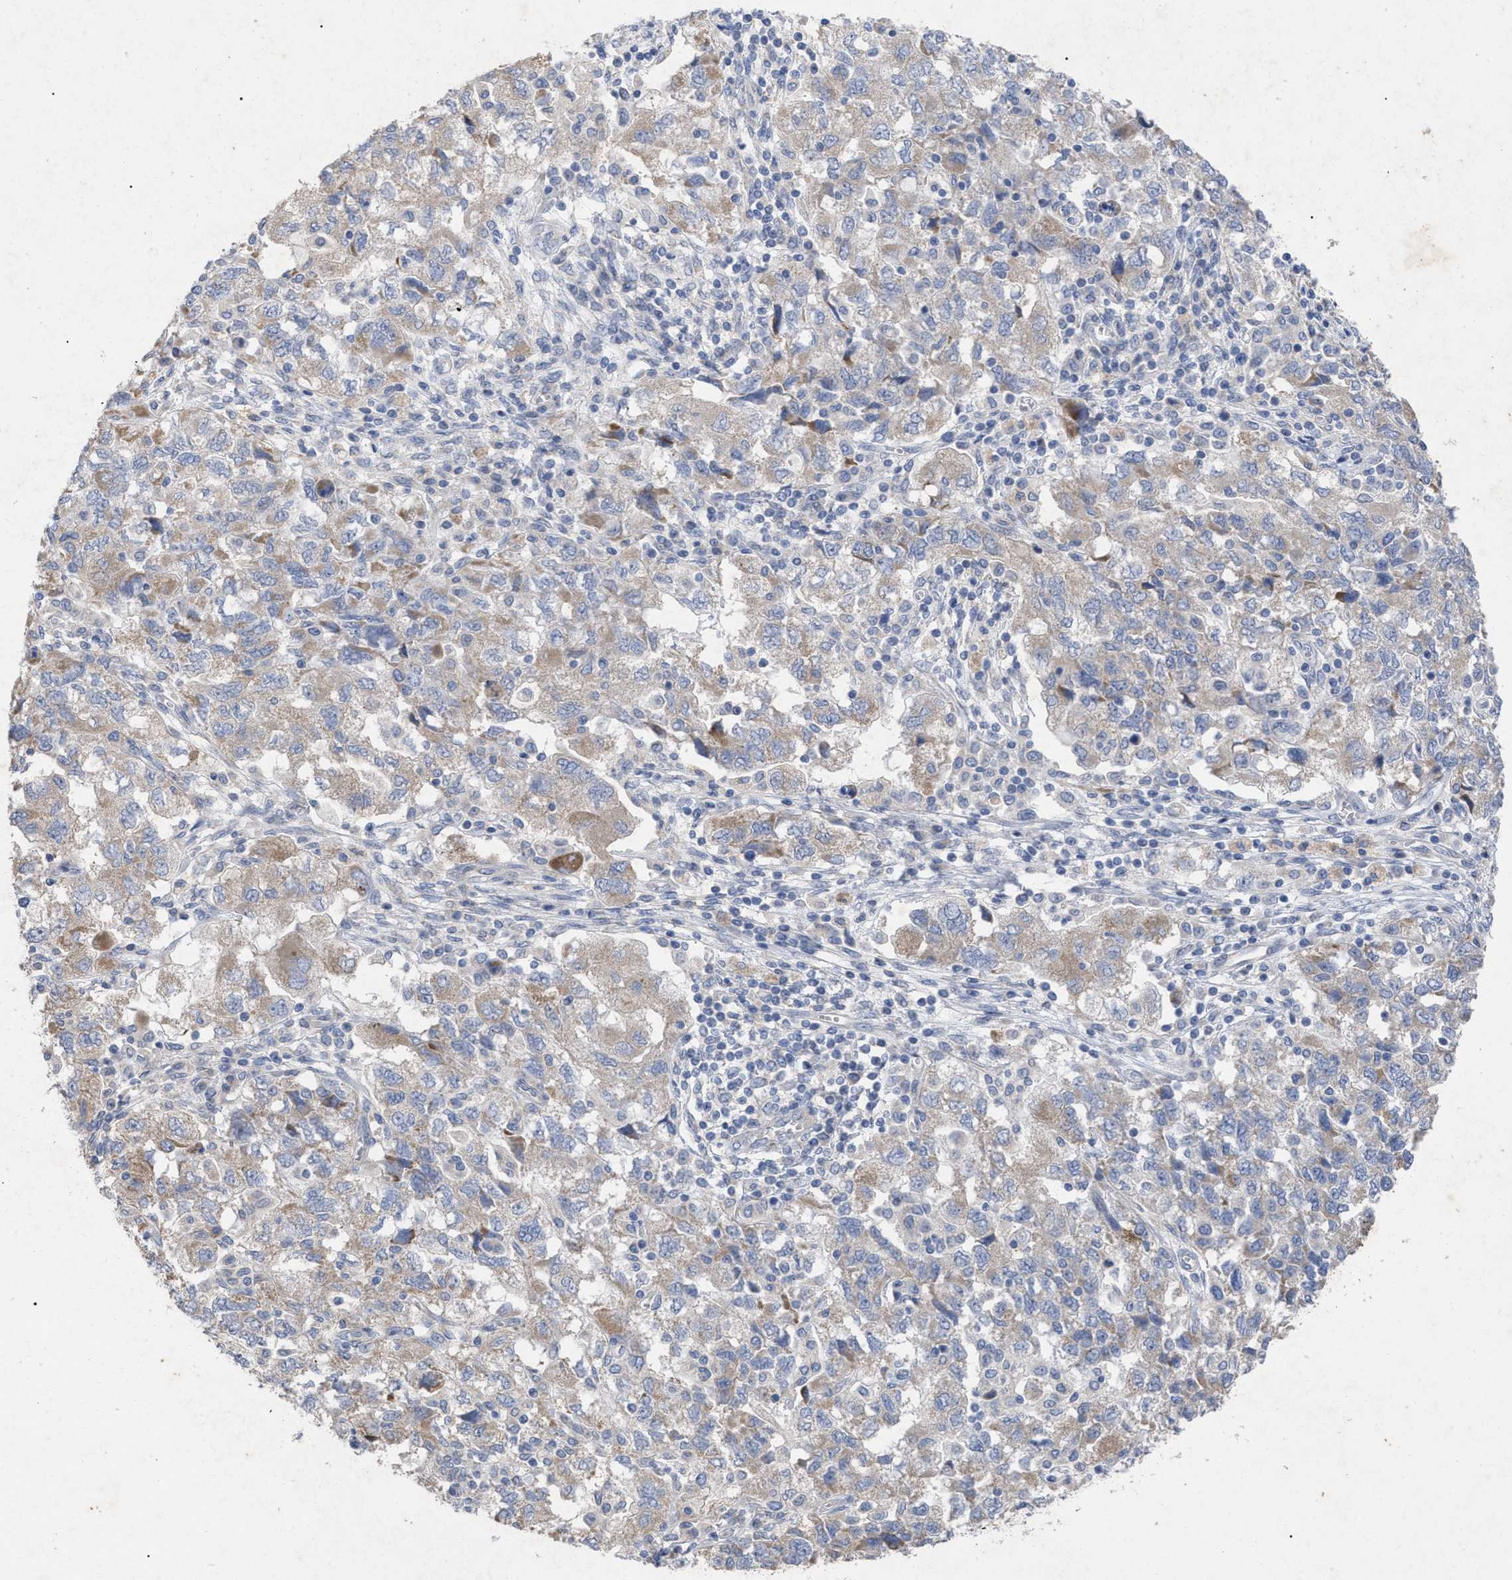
{"staining": {"intensity": "weak", "quantity": ">75%", "location": "cytoplasmic/membranous"}, "tissue": "ovarian cancer", "cell_type": "Tumor cells", "image_type": "cancer", "snomed": [{"axis": "morphology", "description": "Carcinoma, NOS"}, {"axis": "morphology", "description": "Cystadenocarcinoma, serous, NOS"}, {"axis": "topography", "description": "Ovary"}], "caption": "Ovarian carcinoma tissue exhibits weak cytoplasmic/membranous expression in approximately >75% of tumor cells (IHC, brightfield microscopy, high magnification).", "gene": "VIP", "patient": {"sex": "female", "age": 69}}